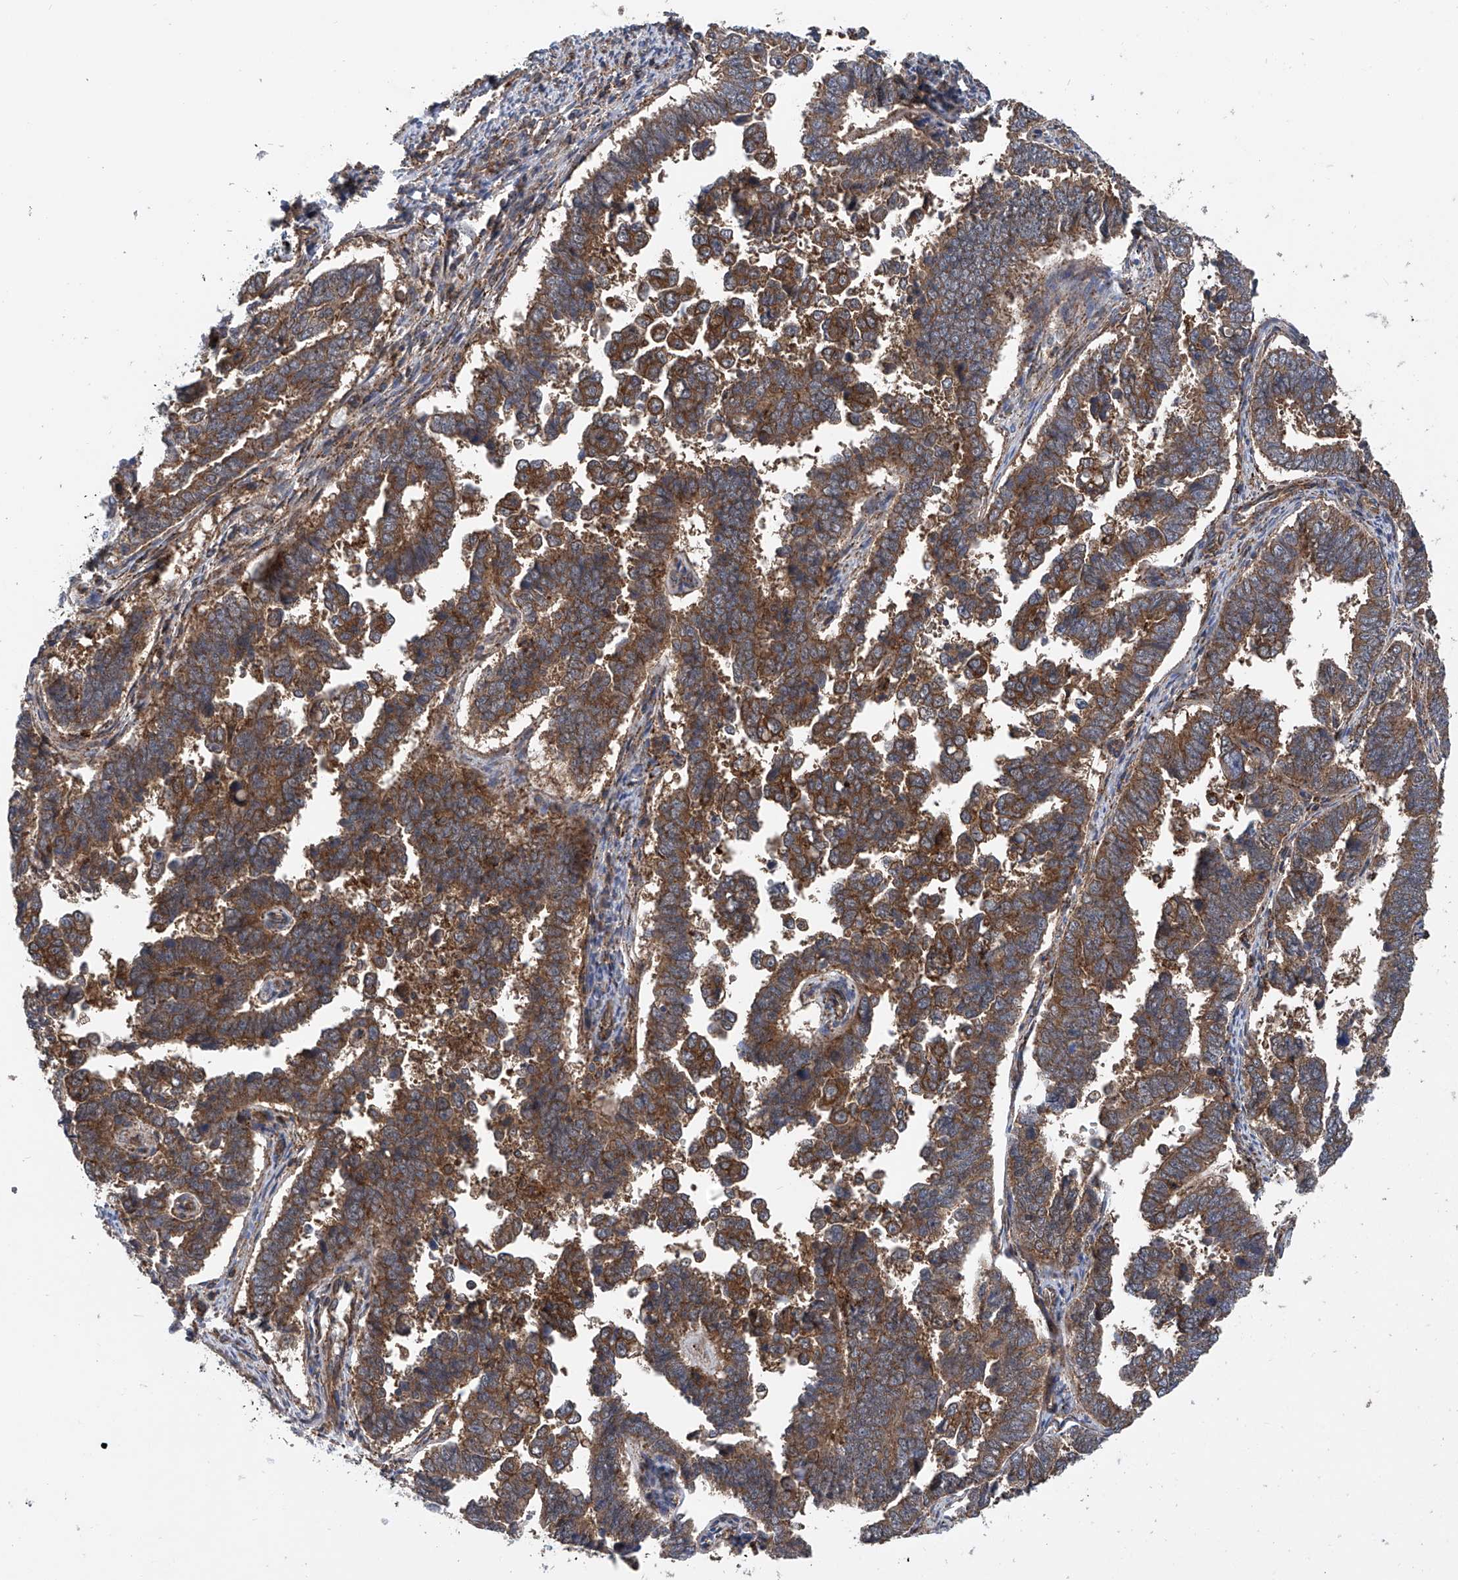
{"staining": {"intensity": "strong", "quantity": ">75%", "location": "cytoplasmic/membranous"}, "tissue": "endometrial cancer", "cell_type": "Tumor cells", "image_type": "cancer", "snomed": [{"axis": "morphology", "description": "Adenocarcinoma, NOS"}, {"axis": "topography", "description": "Endometrium"}], "caption": "Brown immunohistochemical staining in endometrial cancer (adenocarcinoma) exhibits strong cytoplasmic/membranous positivity in approximately >75% of tumor cells.", "gene": "SMAP1", "patient": {"sex": "female", "age": 75}}